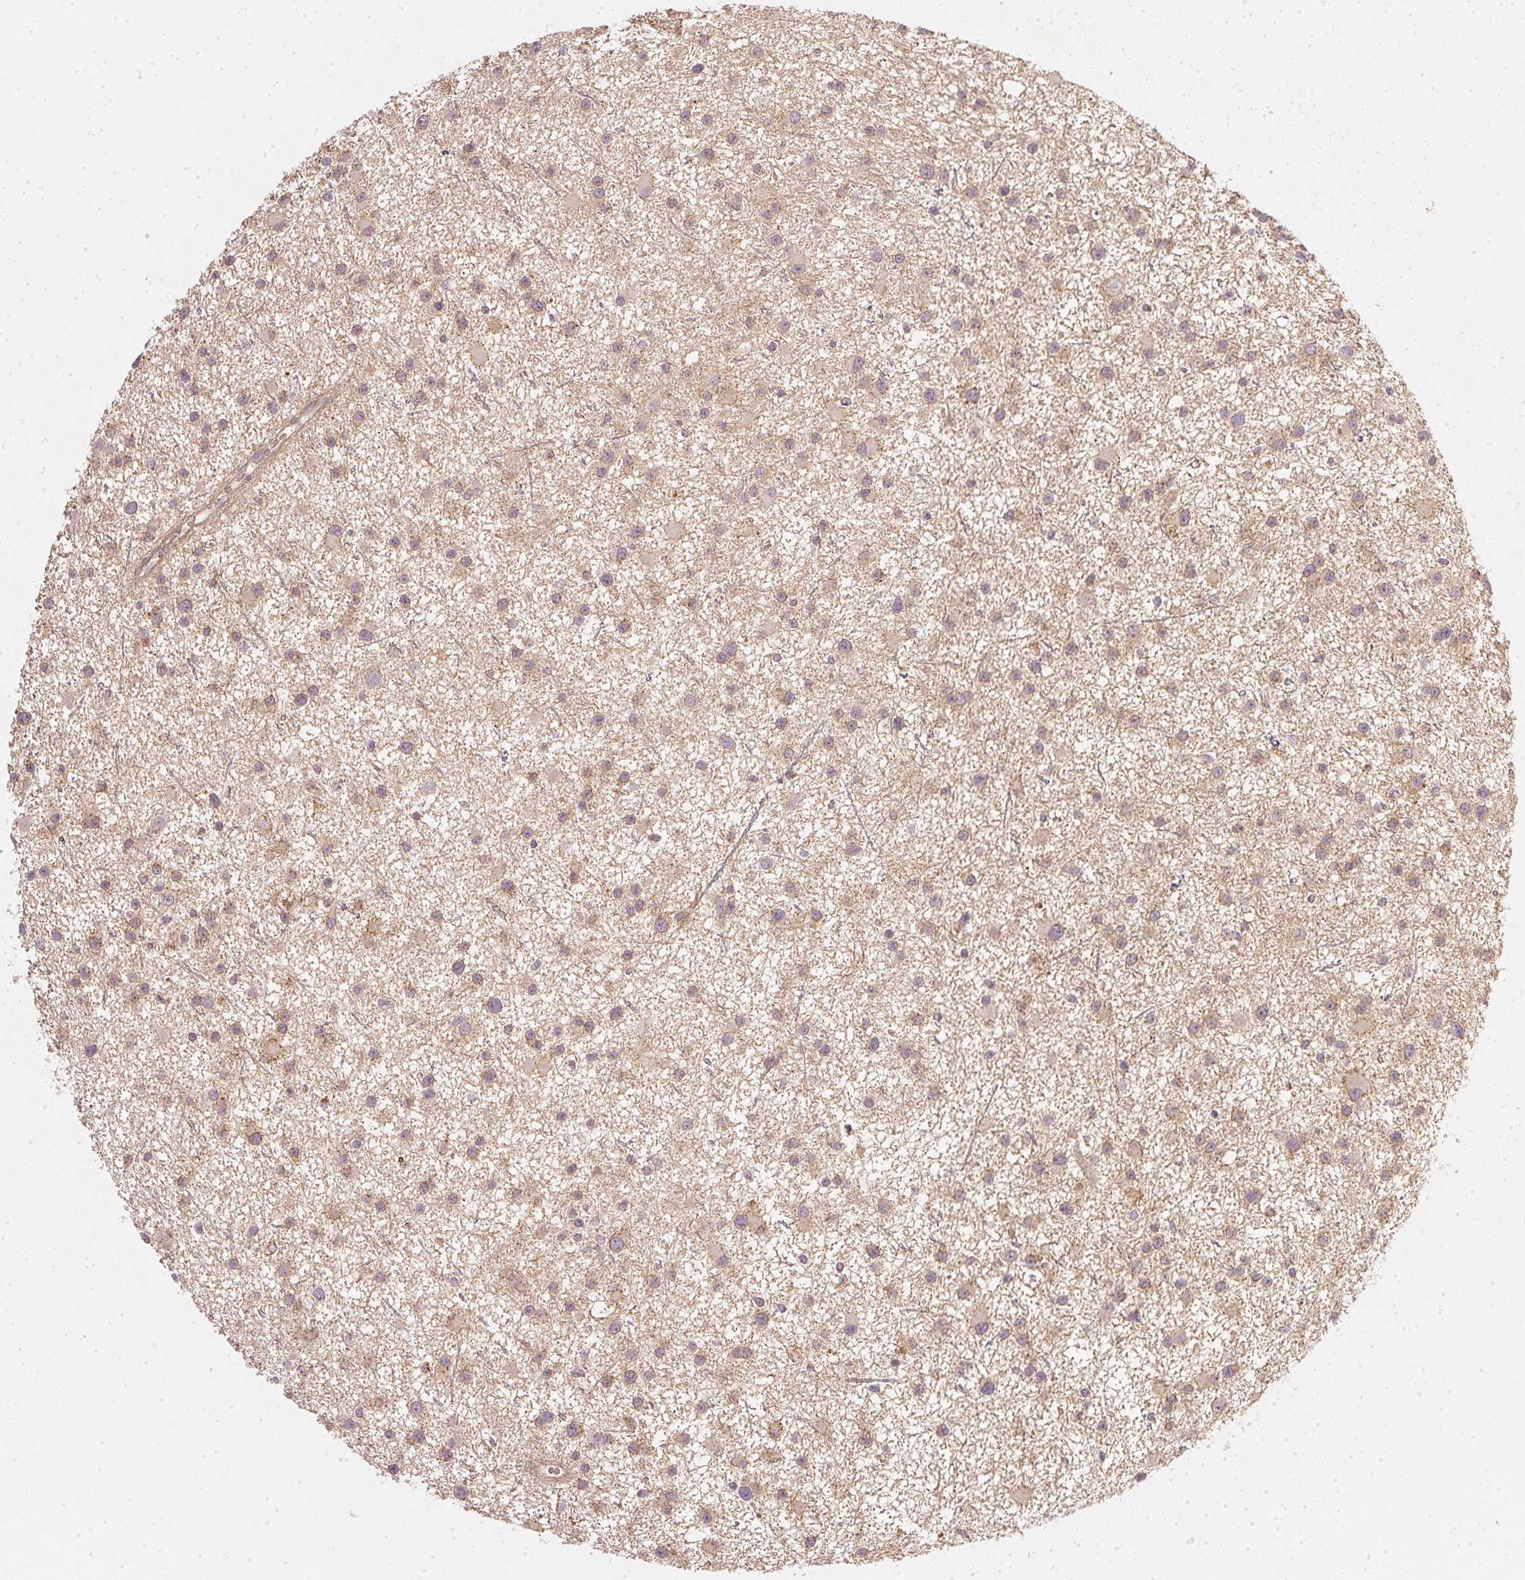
{"staining": {"intensity": "weak", "quantity": ">75%", "location": "cytoplasmic/membranous"}, "tissue": "glioma", "cell_type": "Tumor cells", "image_type": "cancer", "snomed": [{"axis": "morphology", "description": "Glioma, malignant, Low grade"}, {"axis": "topography", "description": "Brain"}], "caption": "This micrograph reveals low-grade glioma (malignant) stained with immunohistochemistry (IHC) to label a protein in brown. The cytoplasmic/membranous of tumor cells show weak positivity for the protein. Nuclei are counter-stained blue.", "gene": "NADK2", "patient": {"sex": "male", "age": 43}}